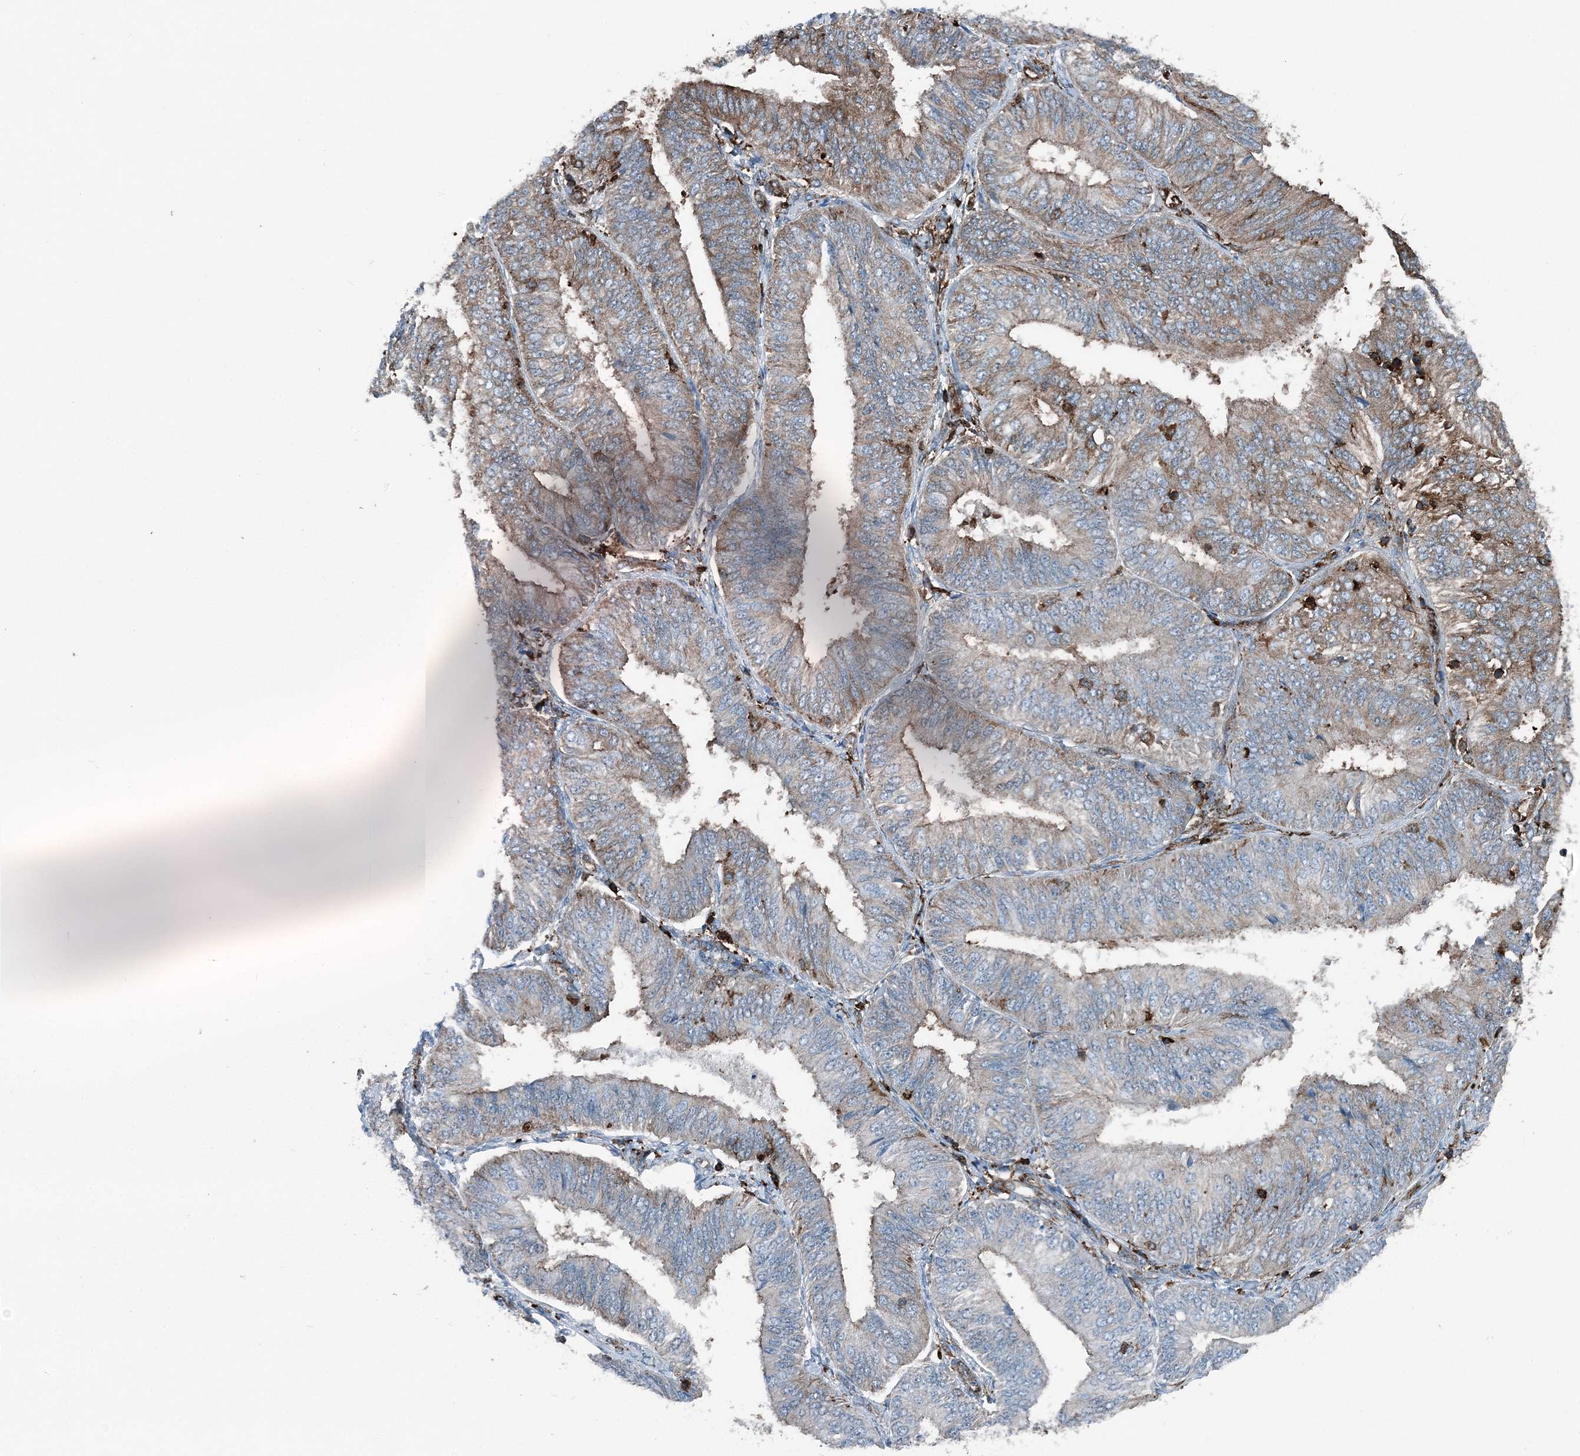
{"staining": {"intensity": "strong", "quantity": "25%-75%", "location": "cytoplasmic/membranous"}, "tissue": "endometrial cancer", "cell_type": "Tumor cells", "image_type": "cancer", "snomed": [{"axis": "morphology", "description": "Adenocarcinoma, NOS"}, {"axis": "topography", "description": "Endometrium"}], "caption": "Endometrial cancer tissue reveals strong cytoplasmic/membranous positivity in about 25%-75% of tumor cells", "gene": "CFL1", "patient": {"sex": "female", "age": 58}}